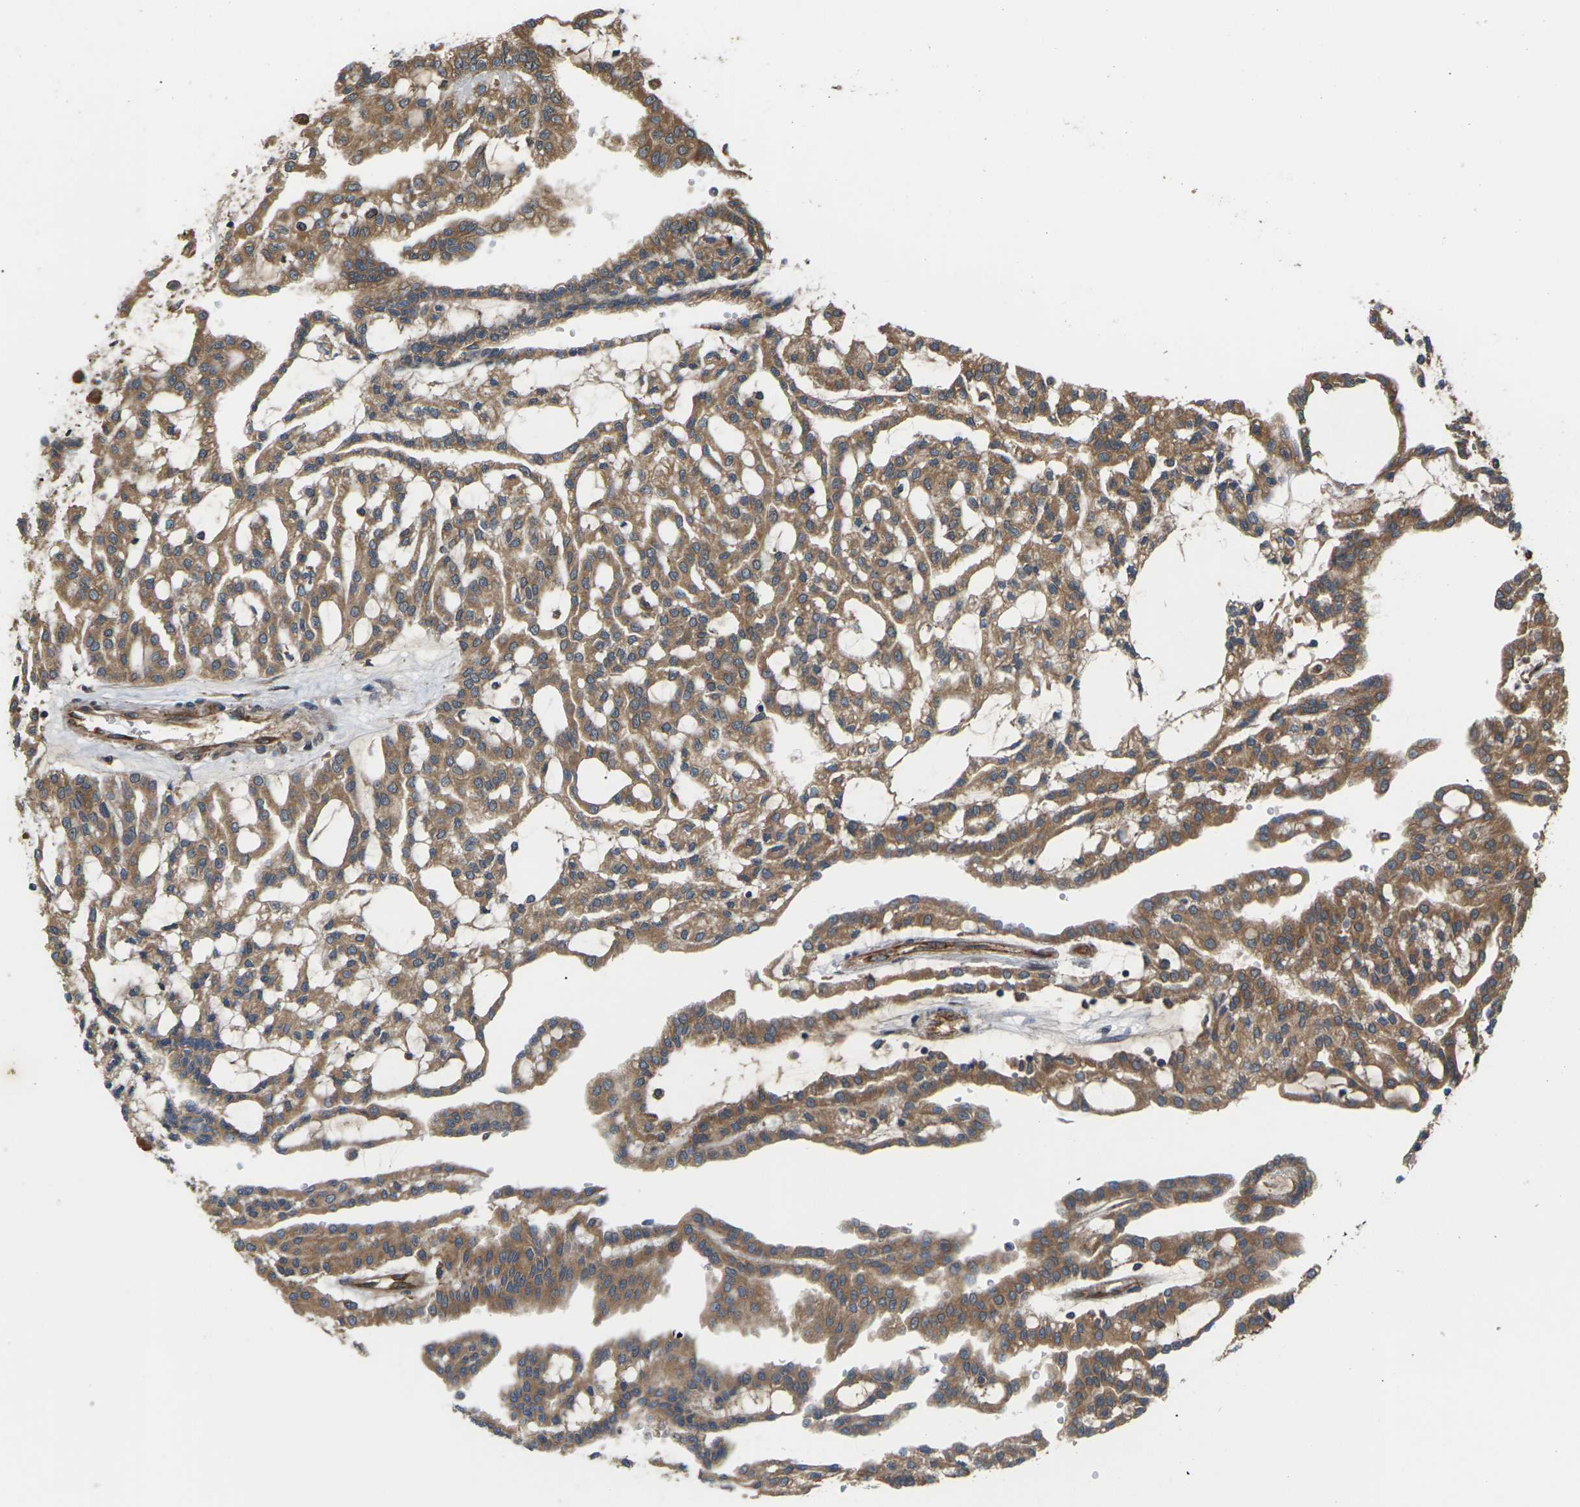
{"staining": {"intensity": "moderate", "quantity": ">75%", "location": "cytoplasmic/membranous"}, "tissue": "renal cancer", "cell_type": "Tumor cells", "image_type": "cancer", "snomed": [{"axis": "morphology", "description": "Adenocarcinoma, NOS"}, {"axis": "topography", "description": "Kidney"}], "caption": "Immunohistochemical staining of renal cancer (adenocarcinoma) demonstrates moderate cytoplasmic/membranous protein staining in approximately >75% of tumor cells.", "gene": "NRAS", "patient": {"sex": "male", "age": 63}}